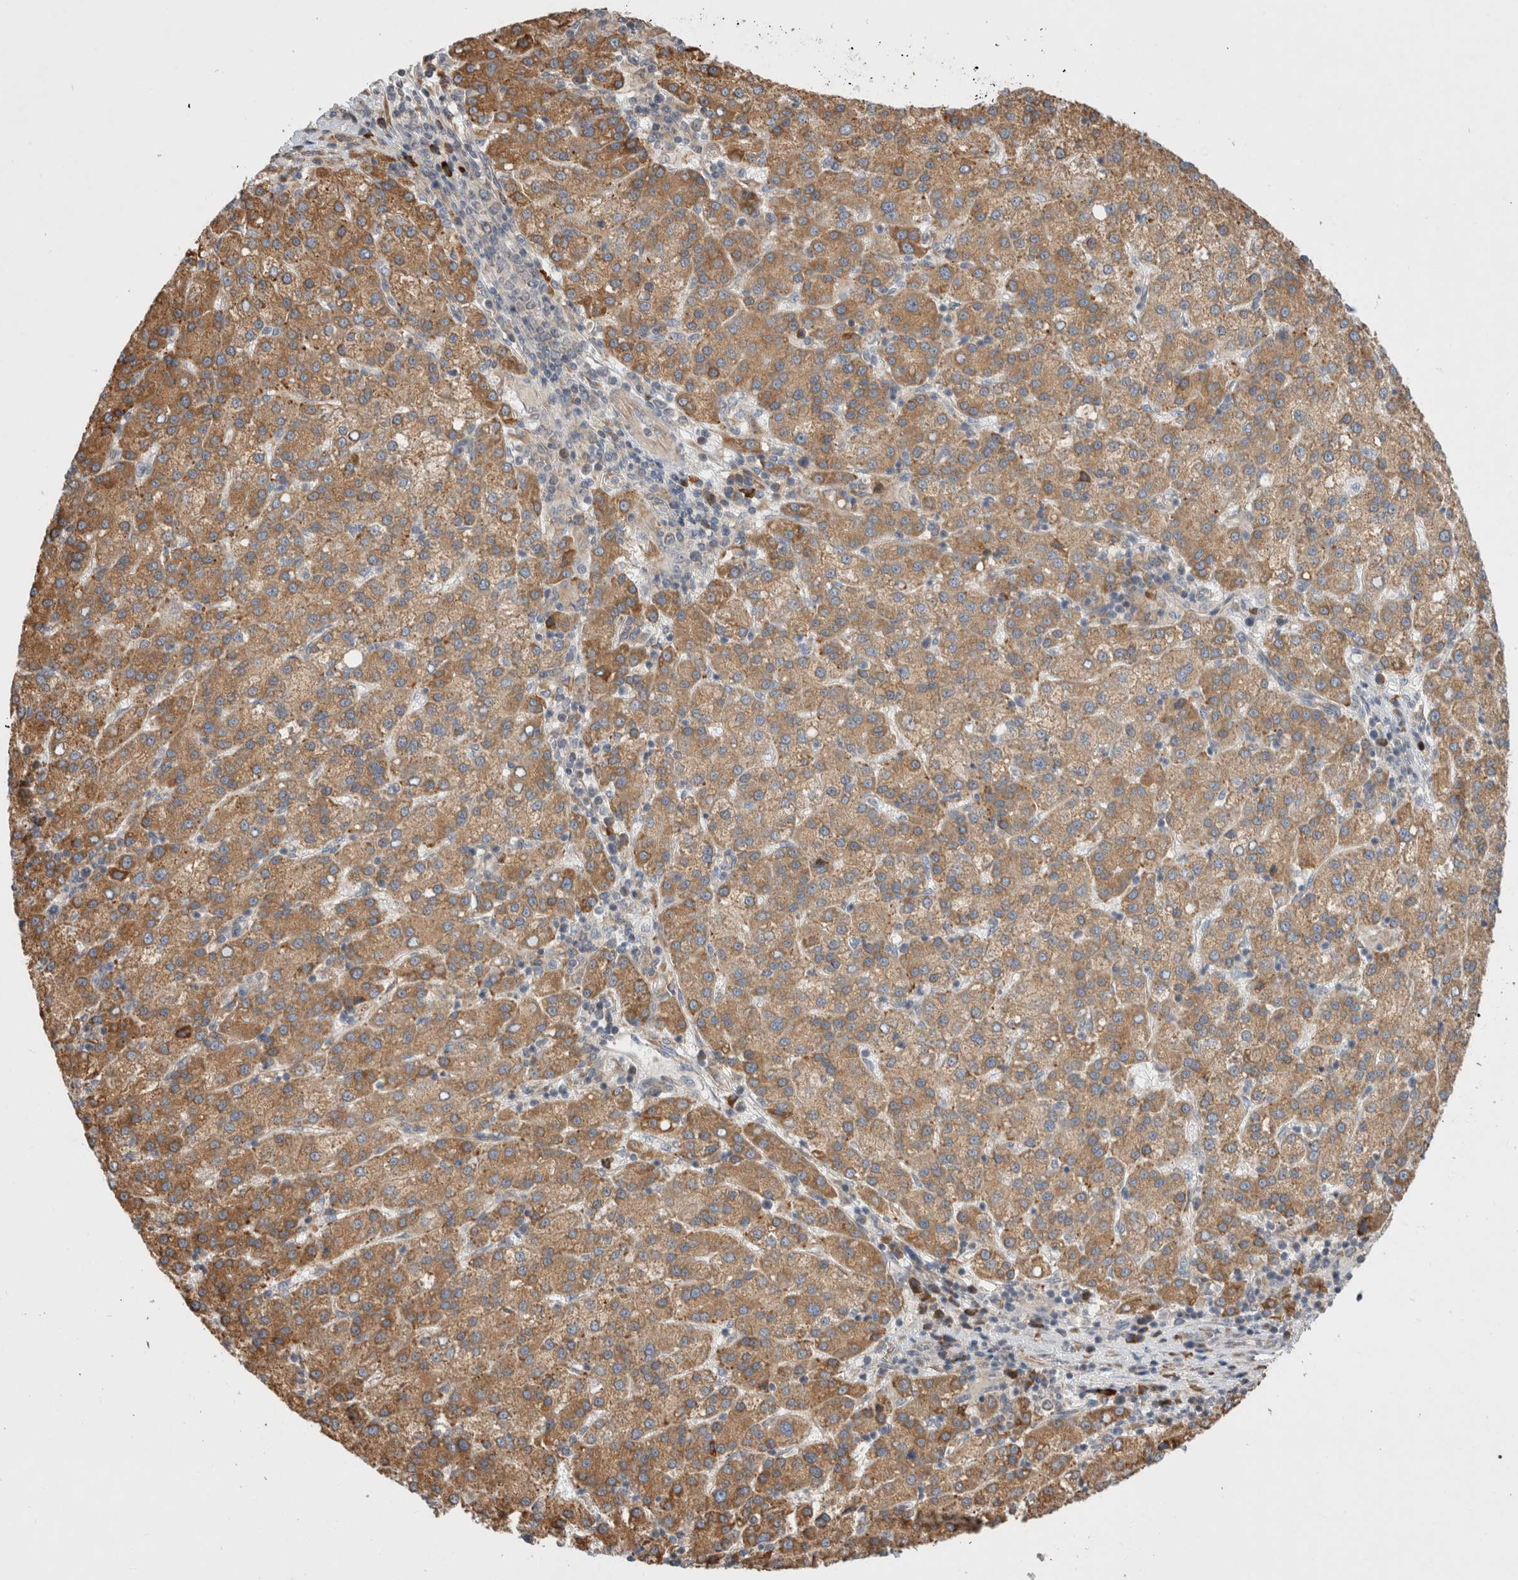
{"staining": {"intensity": "moderate", "quantity": ">75%", "location": "cytoplasmic/membranous"}, "tissue": "liver cancer", "cell_type": "Tumor cells", "image_type": "cancer", "snomed": [{"axis": "morphology", "description": "Carcinoma, Hepatocellular, NOS"}, {"axis": "topography", "description": "Liver"}], "caption": "Human liver cancer stained for a protein (brown) demonstrates moderate cytoplasmic/membranous positive positivity in approximately >75% of tumor cells.", "gene": "PDCD10", "patient": {"sex": "female", "age": 58}}